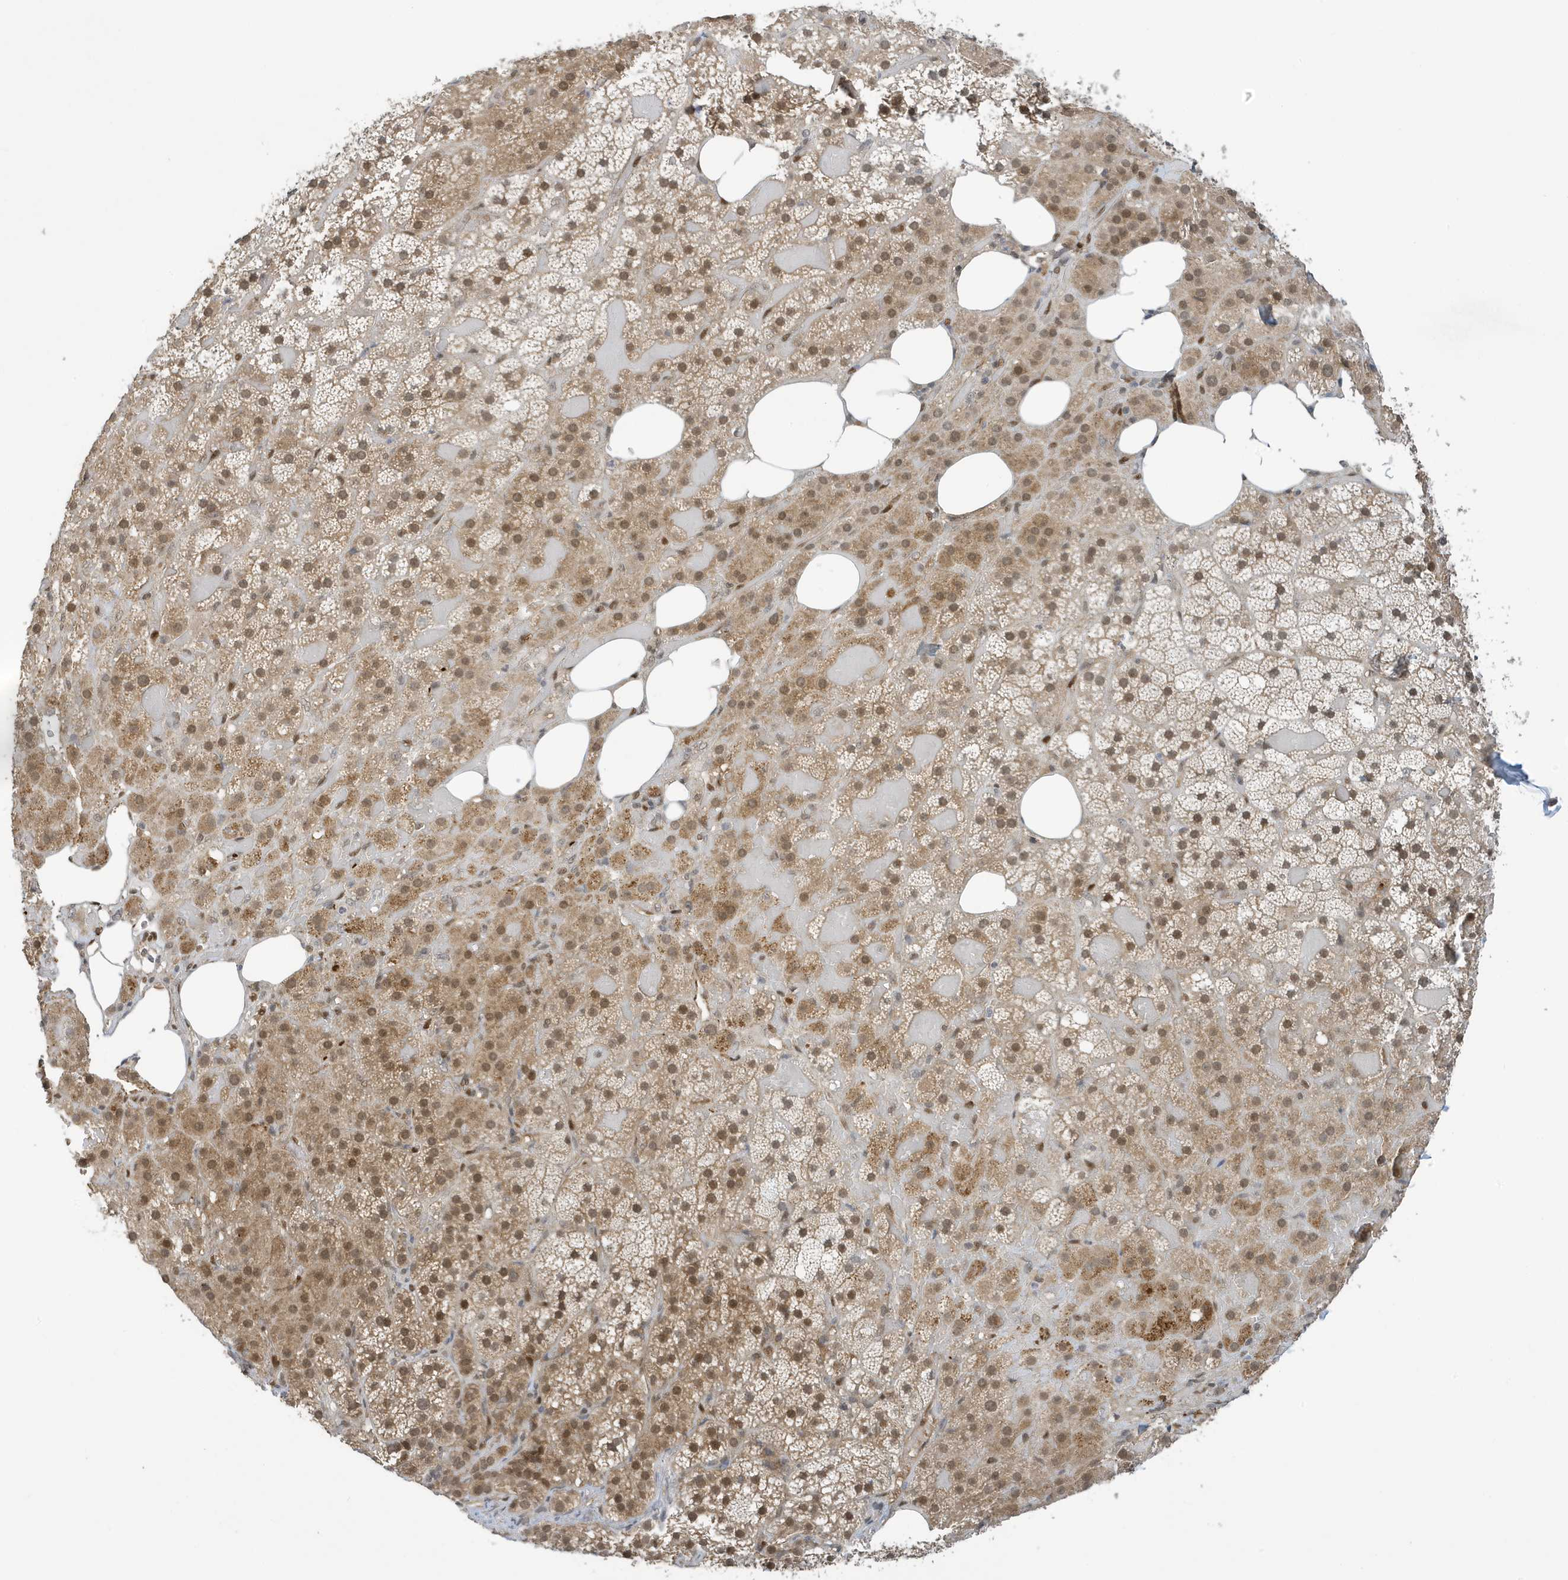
{"staining": {"intensity": "moderate", "quantity": "25%-75%", "location": "cytoplasmic/membranous,nuclear"}, "tissue": "adrenal gland", "cell_type": "Glandular cells", "image_type": "normal", "snomed": [{"axis": "morphology", "description": "Normal tissue, NOS"}, {"axis": "topography", "description": "Adrenal gland"}], "caption": "Immunohistochemistry (DAB (3,3'-diaminobenzidine)) staining of unremarkable human adrenal gland shows moderate cytoplasmic/membranous,nuclear protein positivity in approximately 25%-75% of glandular cells.", "gene": "NCOA7", "patient": {"sex": "female", "age": 59}}